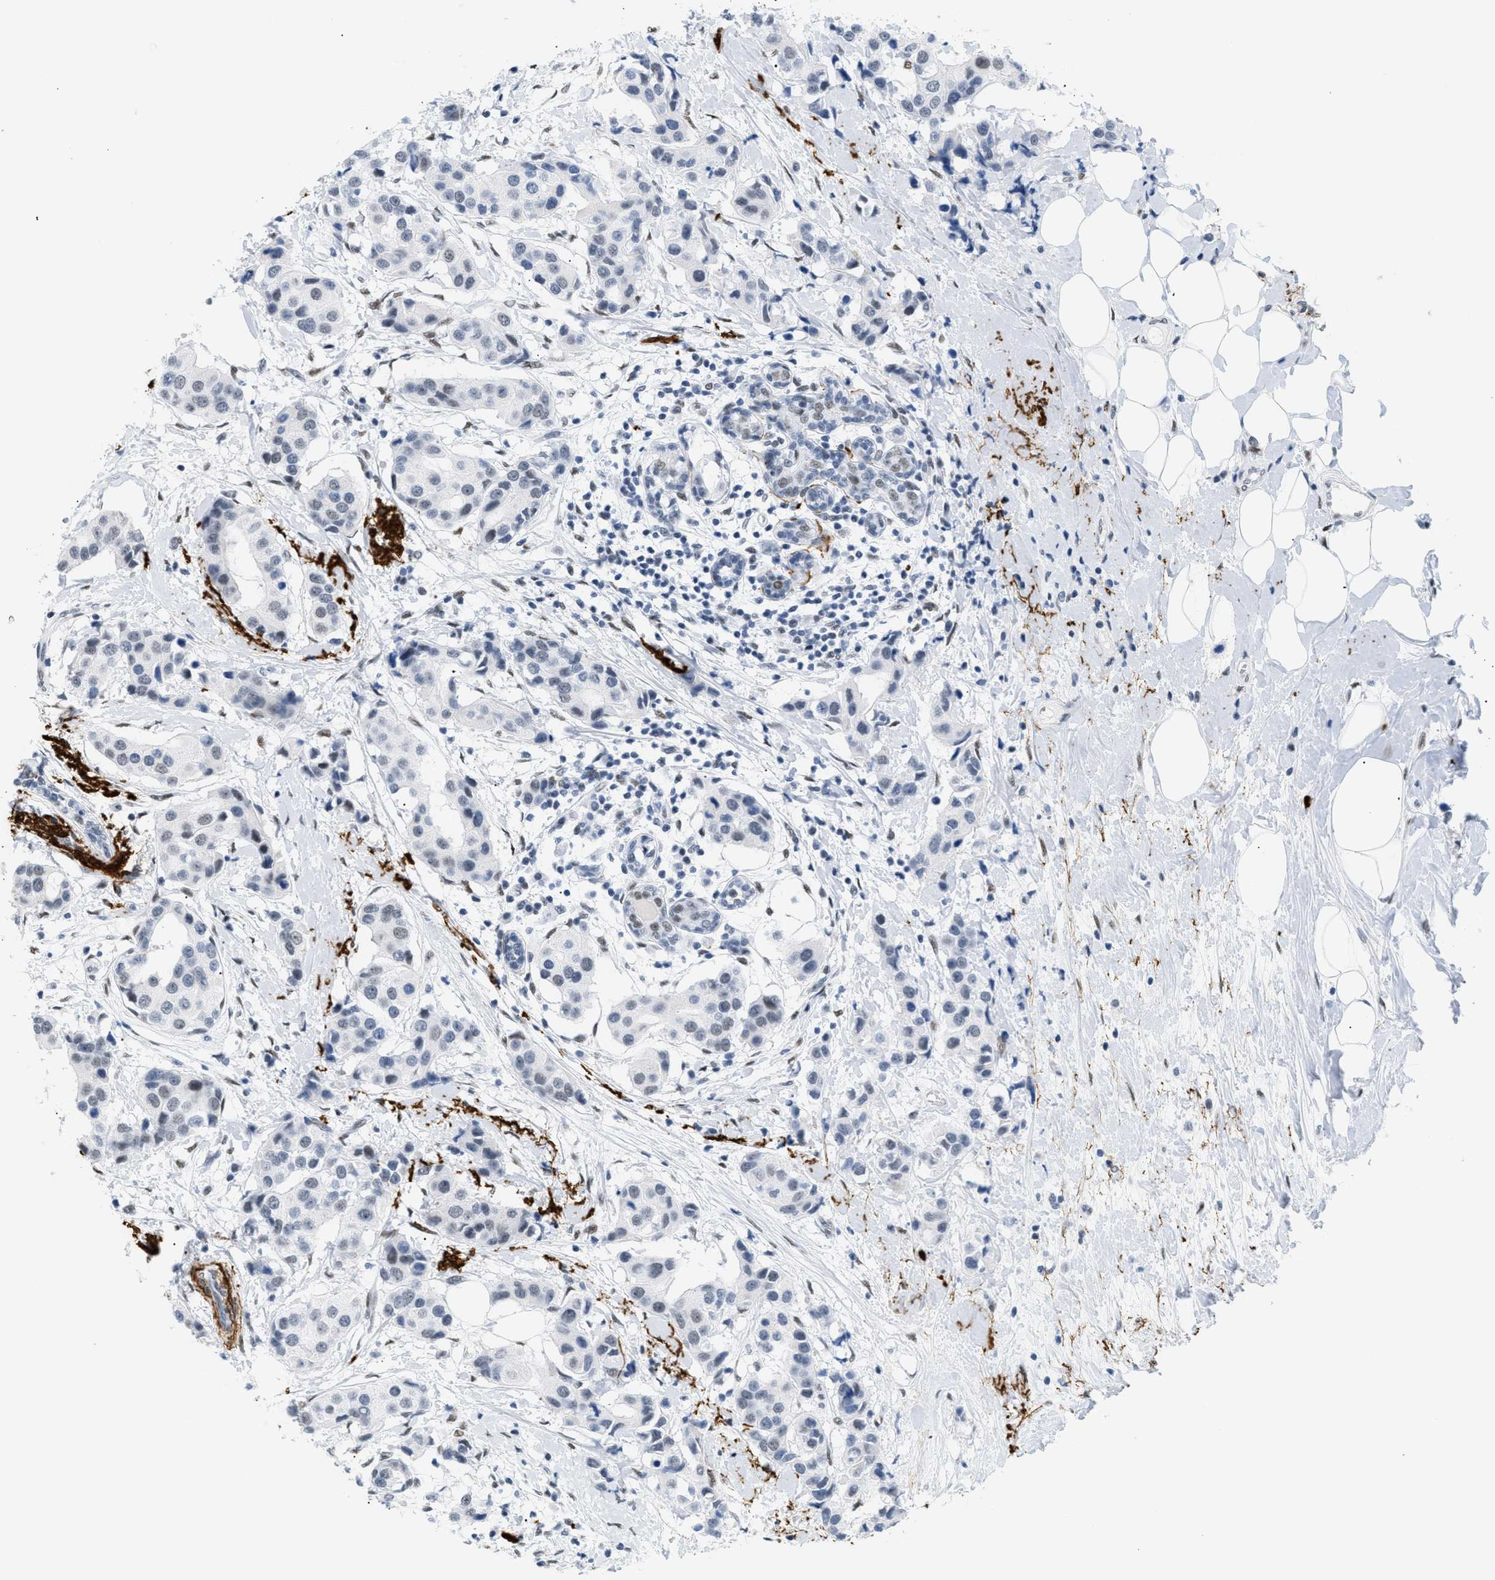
{"staining": {"intensity": "weak", "quantity": "<25%", "location": "nuclear"}, "tissue": "breast cancer", "cell_type": "Tumor cells", "image_type": "cancer", "snomed": [{"axis": "morphology", "description": "Normal tissue, NOS"}, {"axis": "morphology", "description": "Duct carcinoma"}, {"axis": "topography", "description": "Breast"}], "caption": "Immunohistochemistry of human breast infiltrating ductal carcinoma reveals no positivity in tumor cells.", "gene": "ELN", "patient": {"sex": "female", "age": 39}}